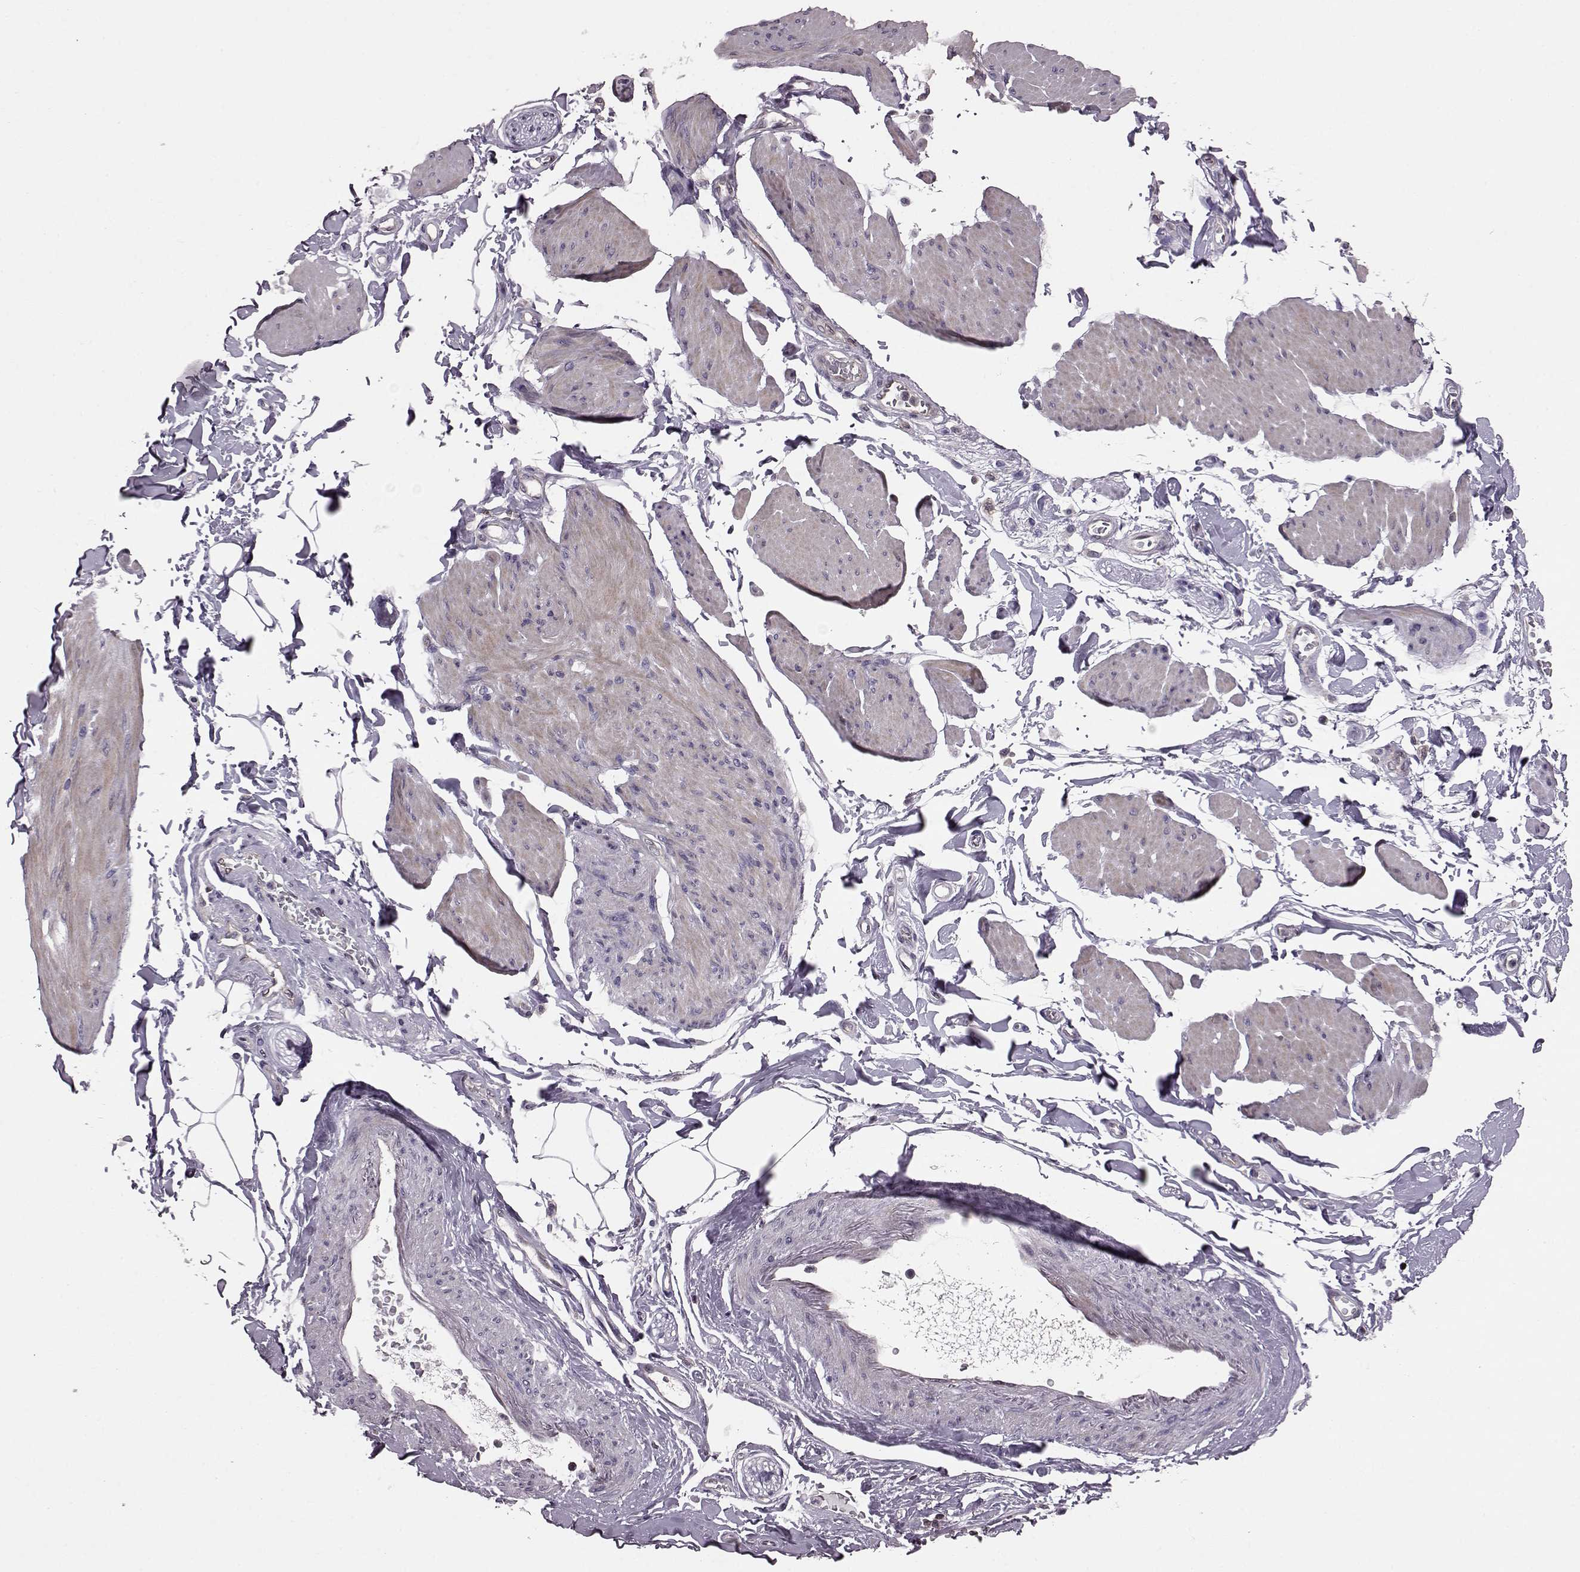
{"staining": {"intensity": "weak", "quantity": "<25%", "location": "cytoplasmic/membranous"}, "tissue": "smooth muscle", "cell_type": "Smooth muscle cells", "image_type": "normal", "snomed": [{"axis": "morphology", "description": "Normal tissue, NOS"}, {"axis": "topography", "description": "Adipose tissue"}, {"axis": "topography", "description": "Smooth muscle"}, {"axis": "topography", "description": "Peripheral nerve tissue"}], "caption": "This is an IHC image of benign smooth muscle. There is no expression in smooth muscle cells.", "gene": "CDC42SE1", "patient": {"sex": "male", "age": 83}}